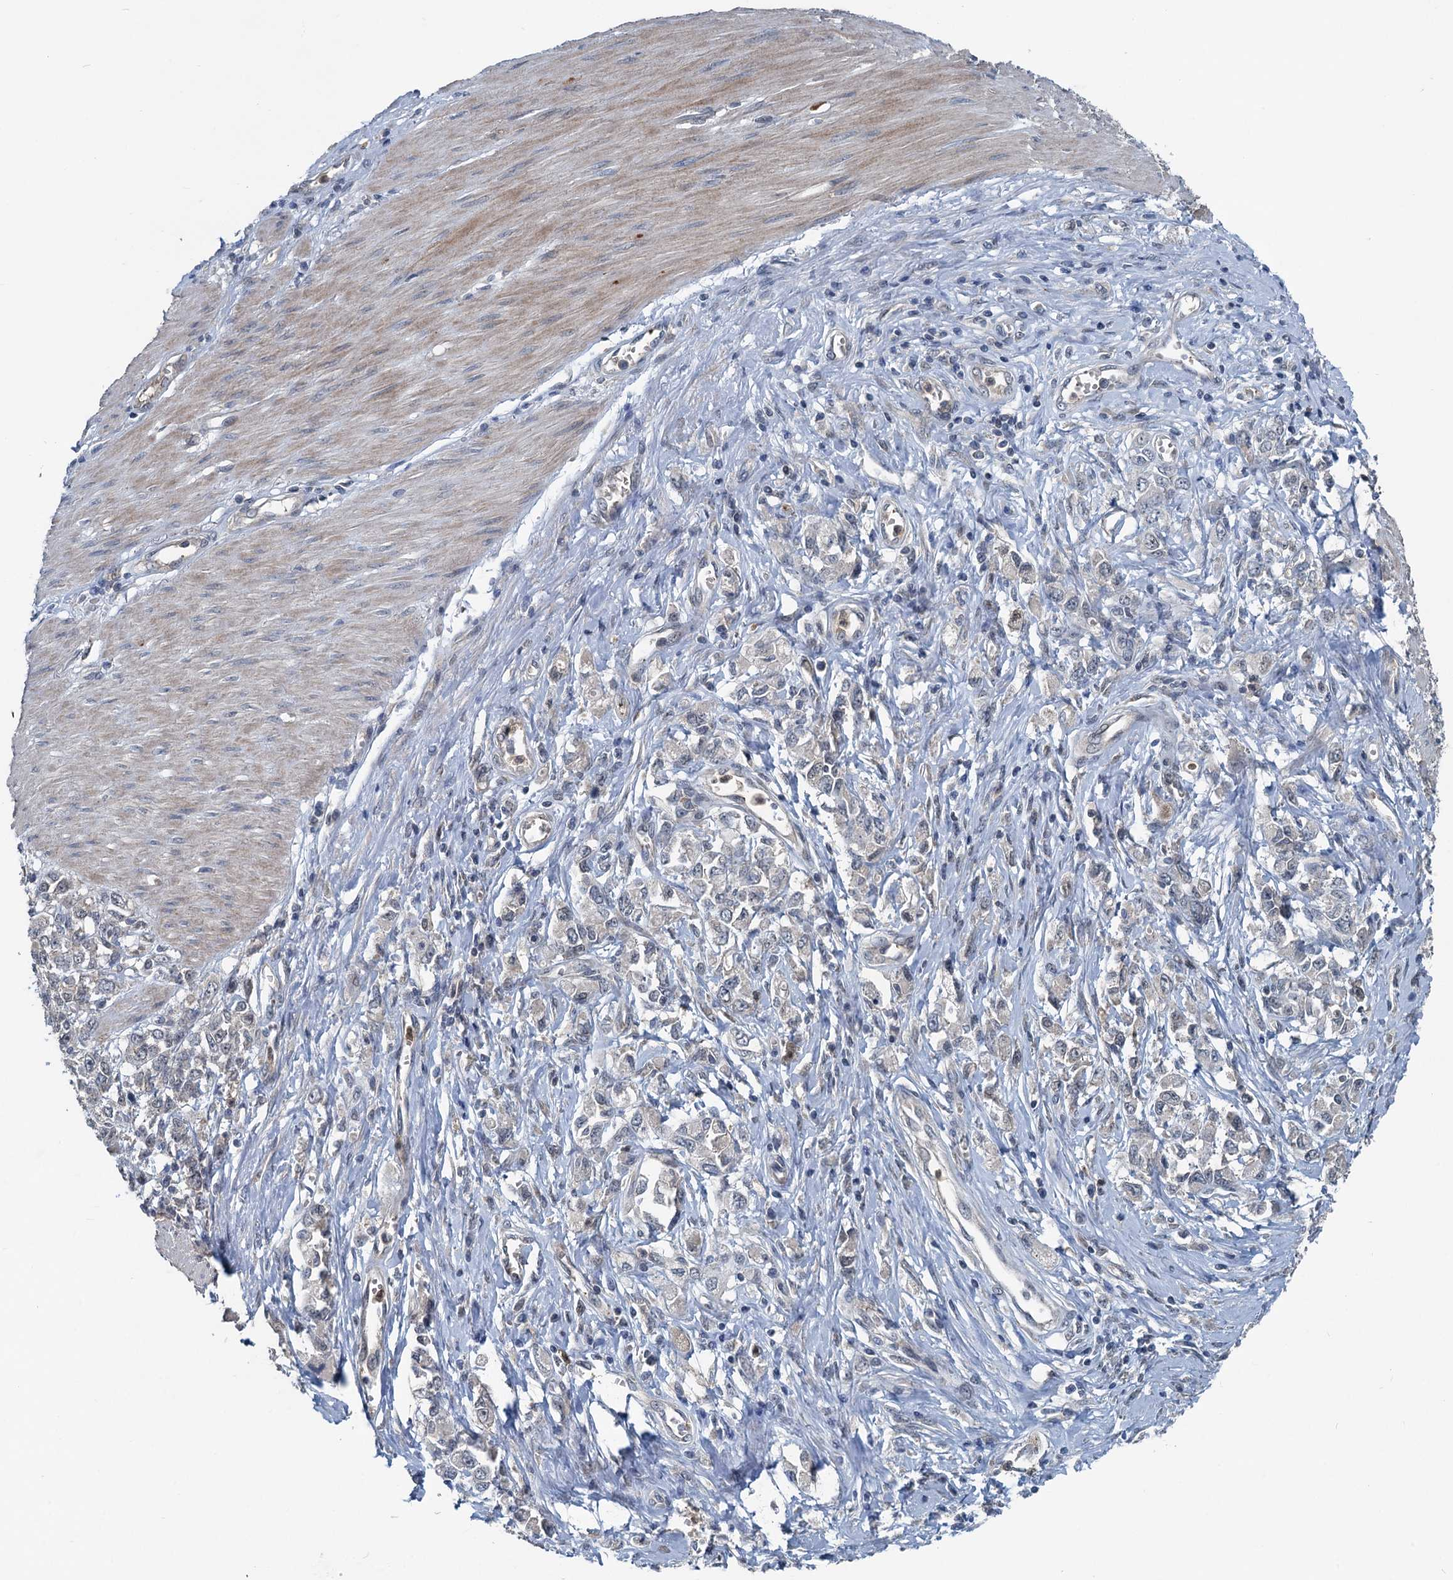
{"staining": {"intensity": "negative", "quantity": "none", "location": "none"}, "tissue": "stomach cancer", "cell_type": "Tumor cells", "image_type": "cancer", "snomed": [{"axis": "morphology", "description": "Adenocarcinoma, NOS"}, {"axis": "topography", "description": "Stomach"}], "caption": "IHC histopathology image of neoplastic tissue: adenocarcinoma (stomach) stained with DAB demonstrates no significant protein staining in tumor cells. (Stains: DAB IHC with hematoxylin counter stain, Microscopy: brightfield microscopy at high magnification).", "gene": "GCLM", "patient": {"sex": "female", "age": 76}}